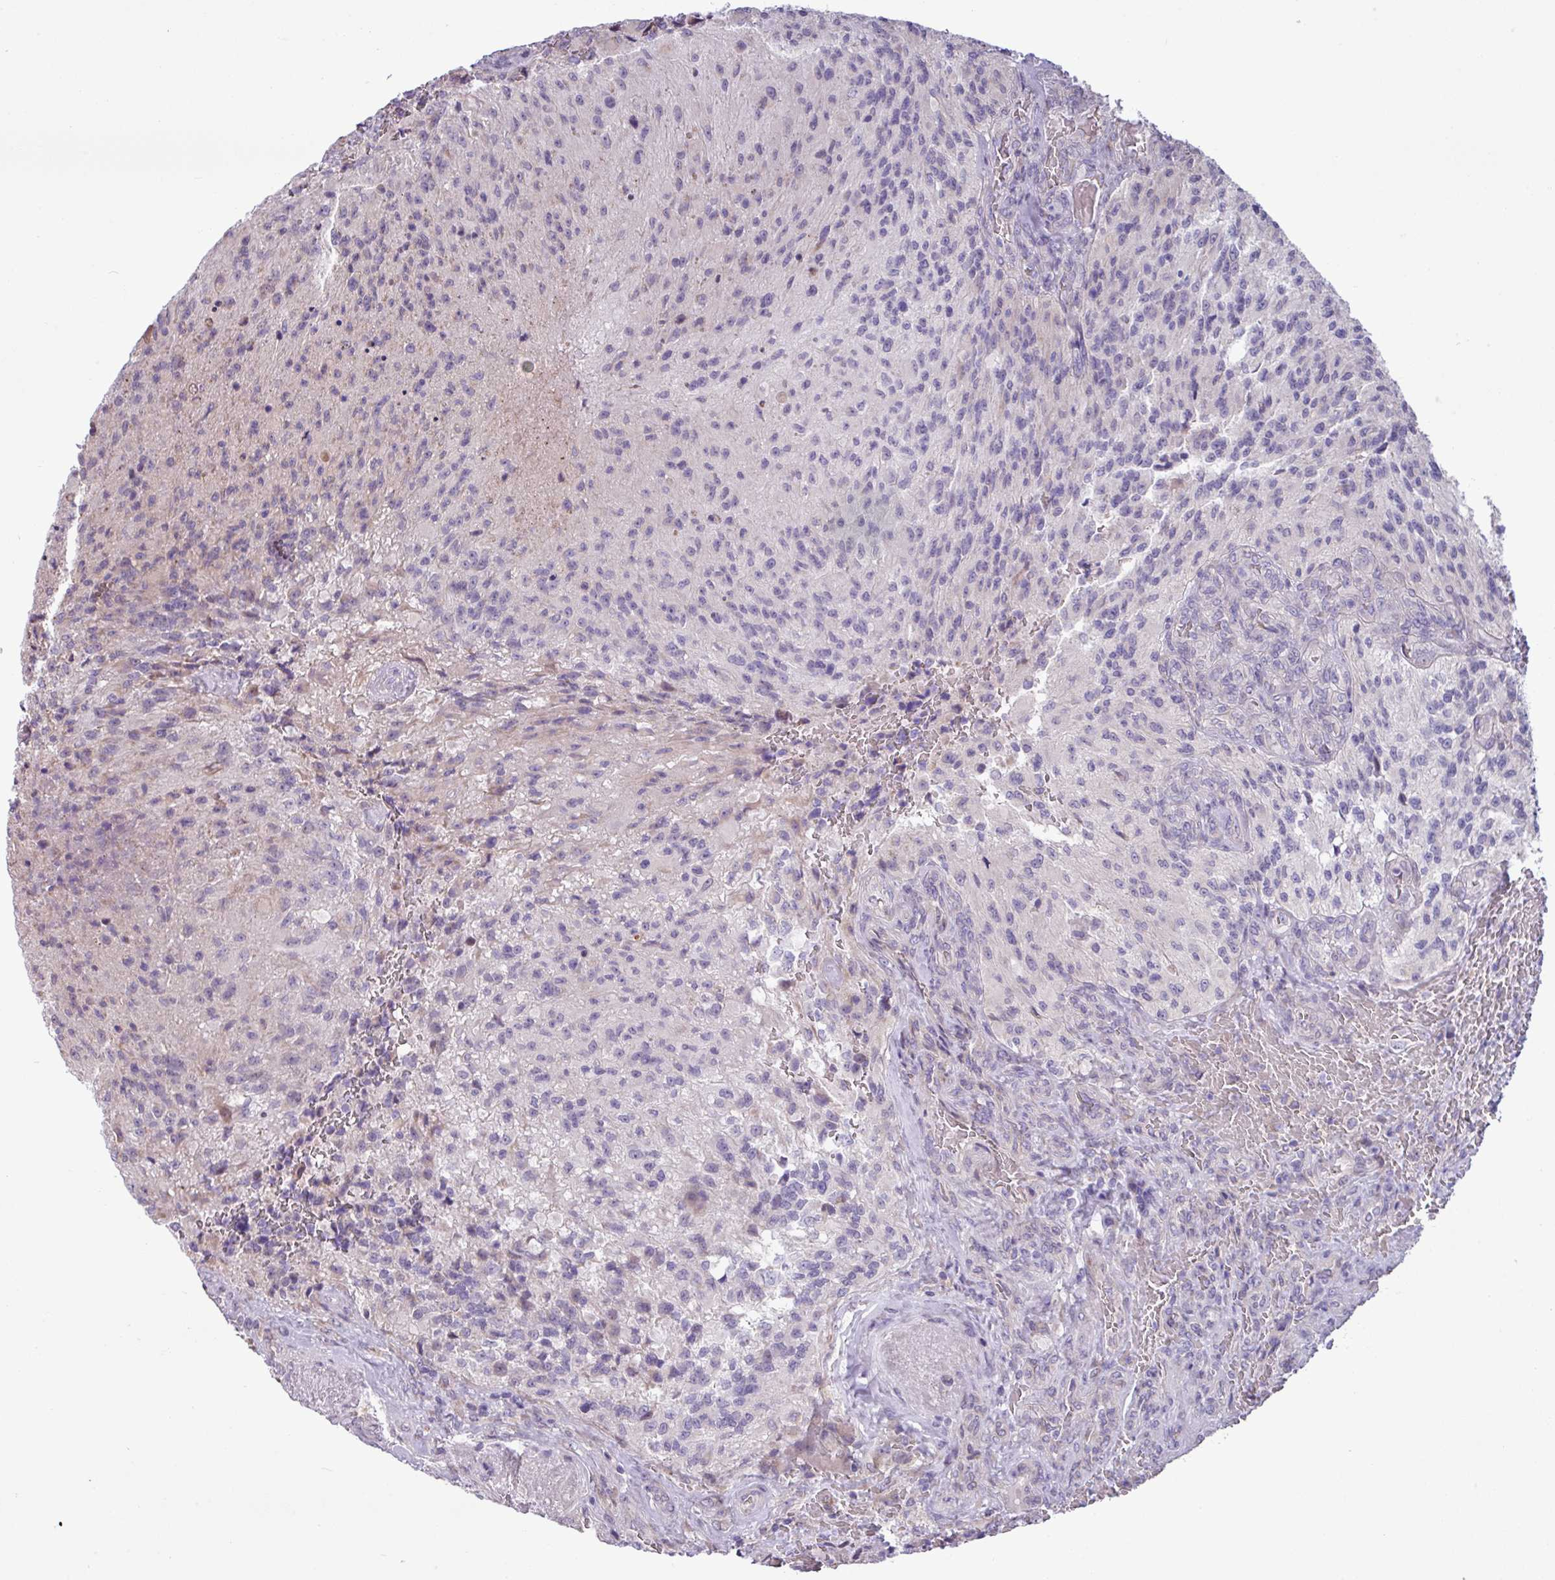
{"staining": {"intensity": "negative", "quantity": "none", "location": "none"}, "tissue": "glioma", "cell_type": "Tumor cells", "image_type": "cancer", "snomed": [{"axis": "morphology", "description": "Normal tissue, NOS"}, {"axis": "morphology", "description": "Glioma, malignant, High grade"}, {"axis": "topography", "description": "Cerebral cortex"}], "caption": "The photomicrograph reveals no staining of tumor cells in glioma.", "gene": "IRGC", "patient": {"sex": "male", "age": 56}}